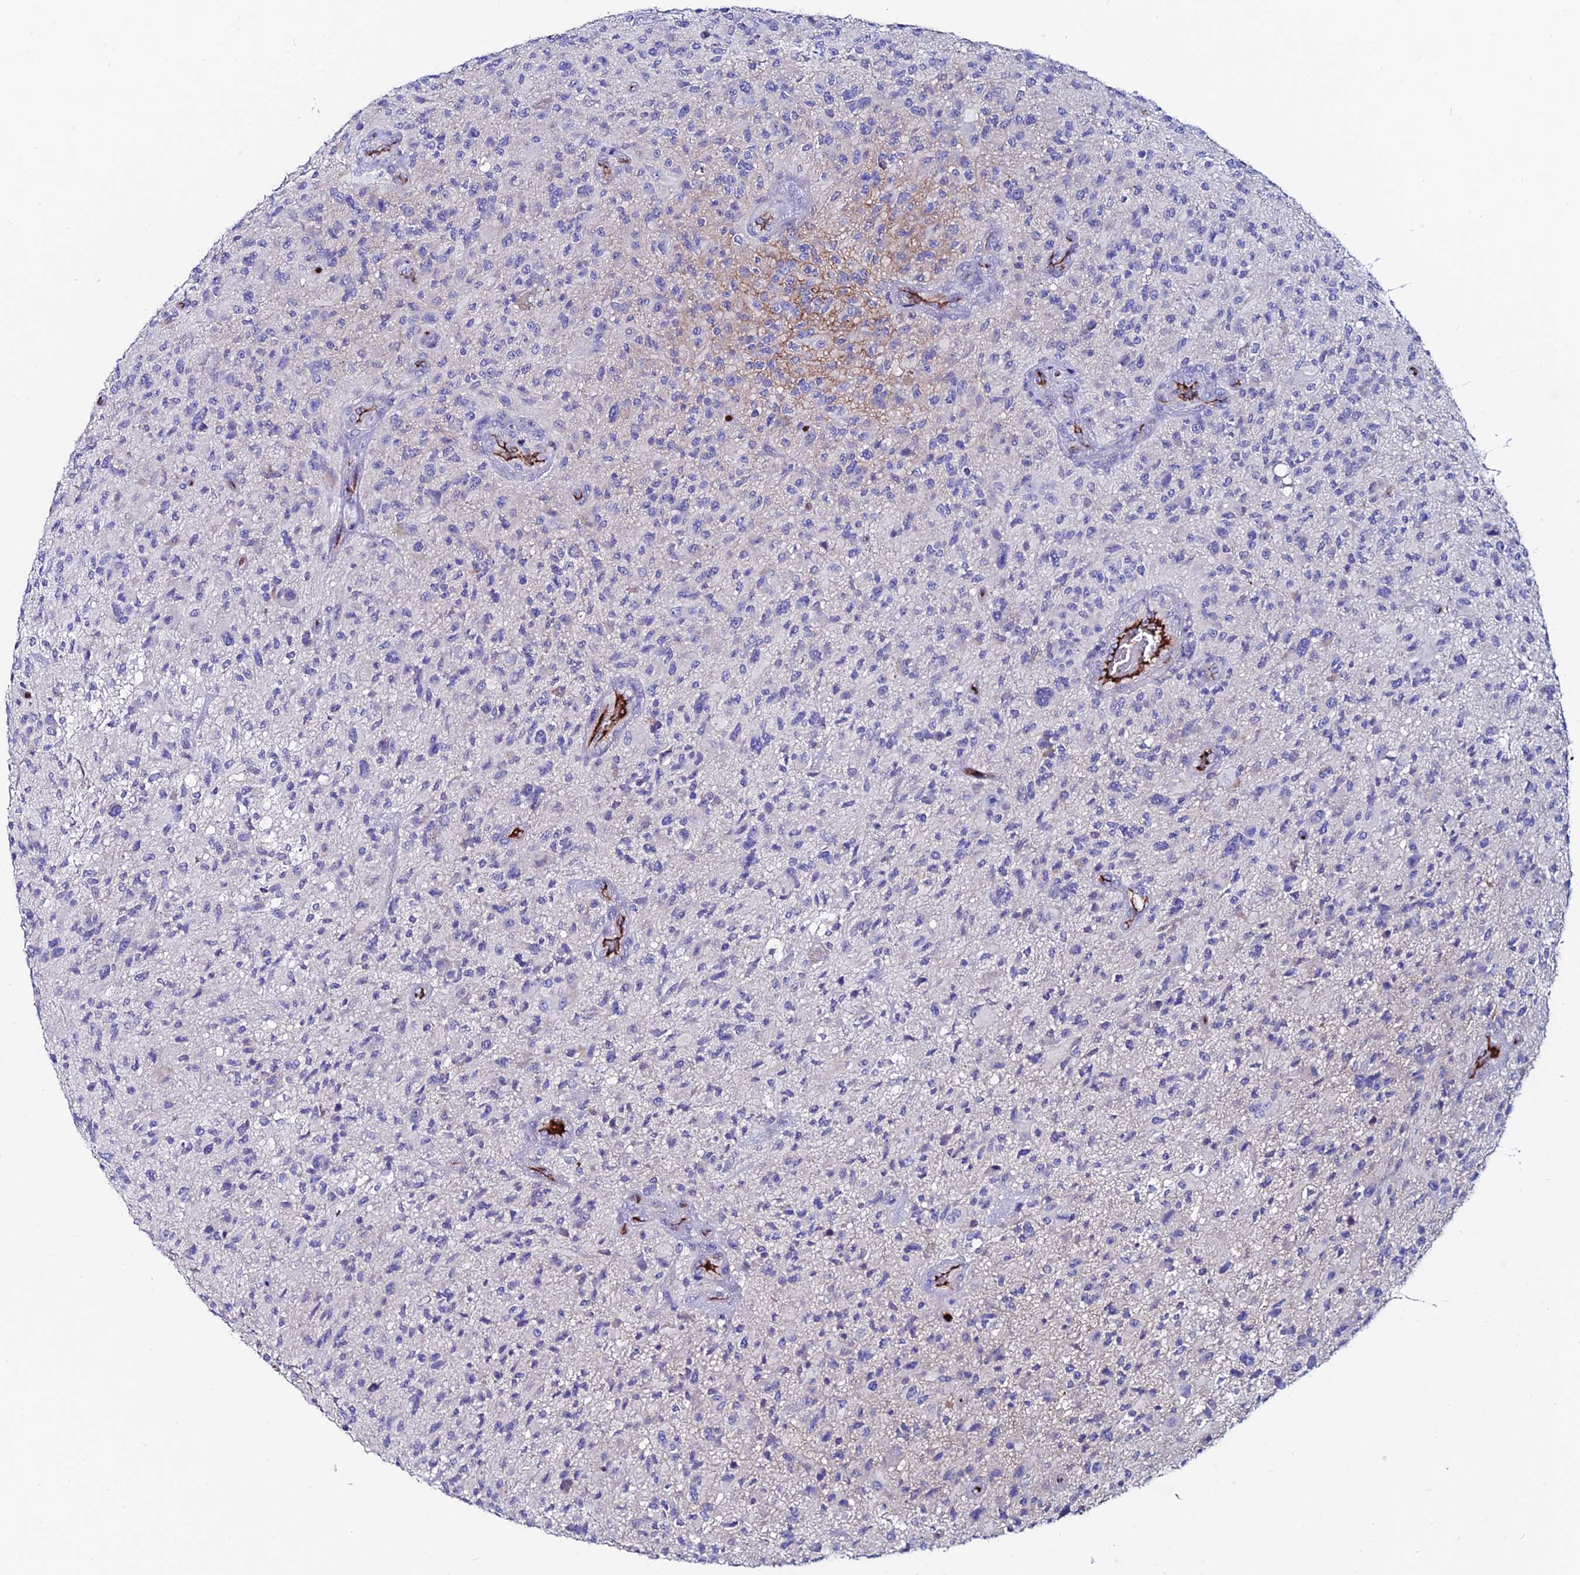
{"staining": {"intensity": "negative", "quantity": "none", "location": "none"}, "tissue": "glioma", "cell_type": "Tumor cells", "image_type": "cancer", "snomed": [{"axis": "morphology", "description": "Glioma, malignant, High grade"}, {"axis": "topography", "description": "Brain"}], "caption": "Tumor cells are negative for protein expression in human malignant high-grade glioma.", "gene": "SLC25A16", "patient": {"sex": "male", "age": 47}}